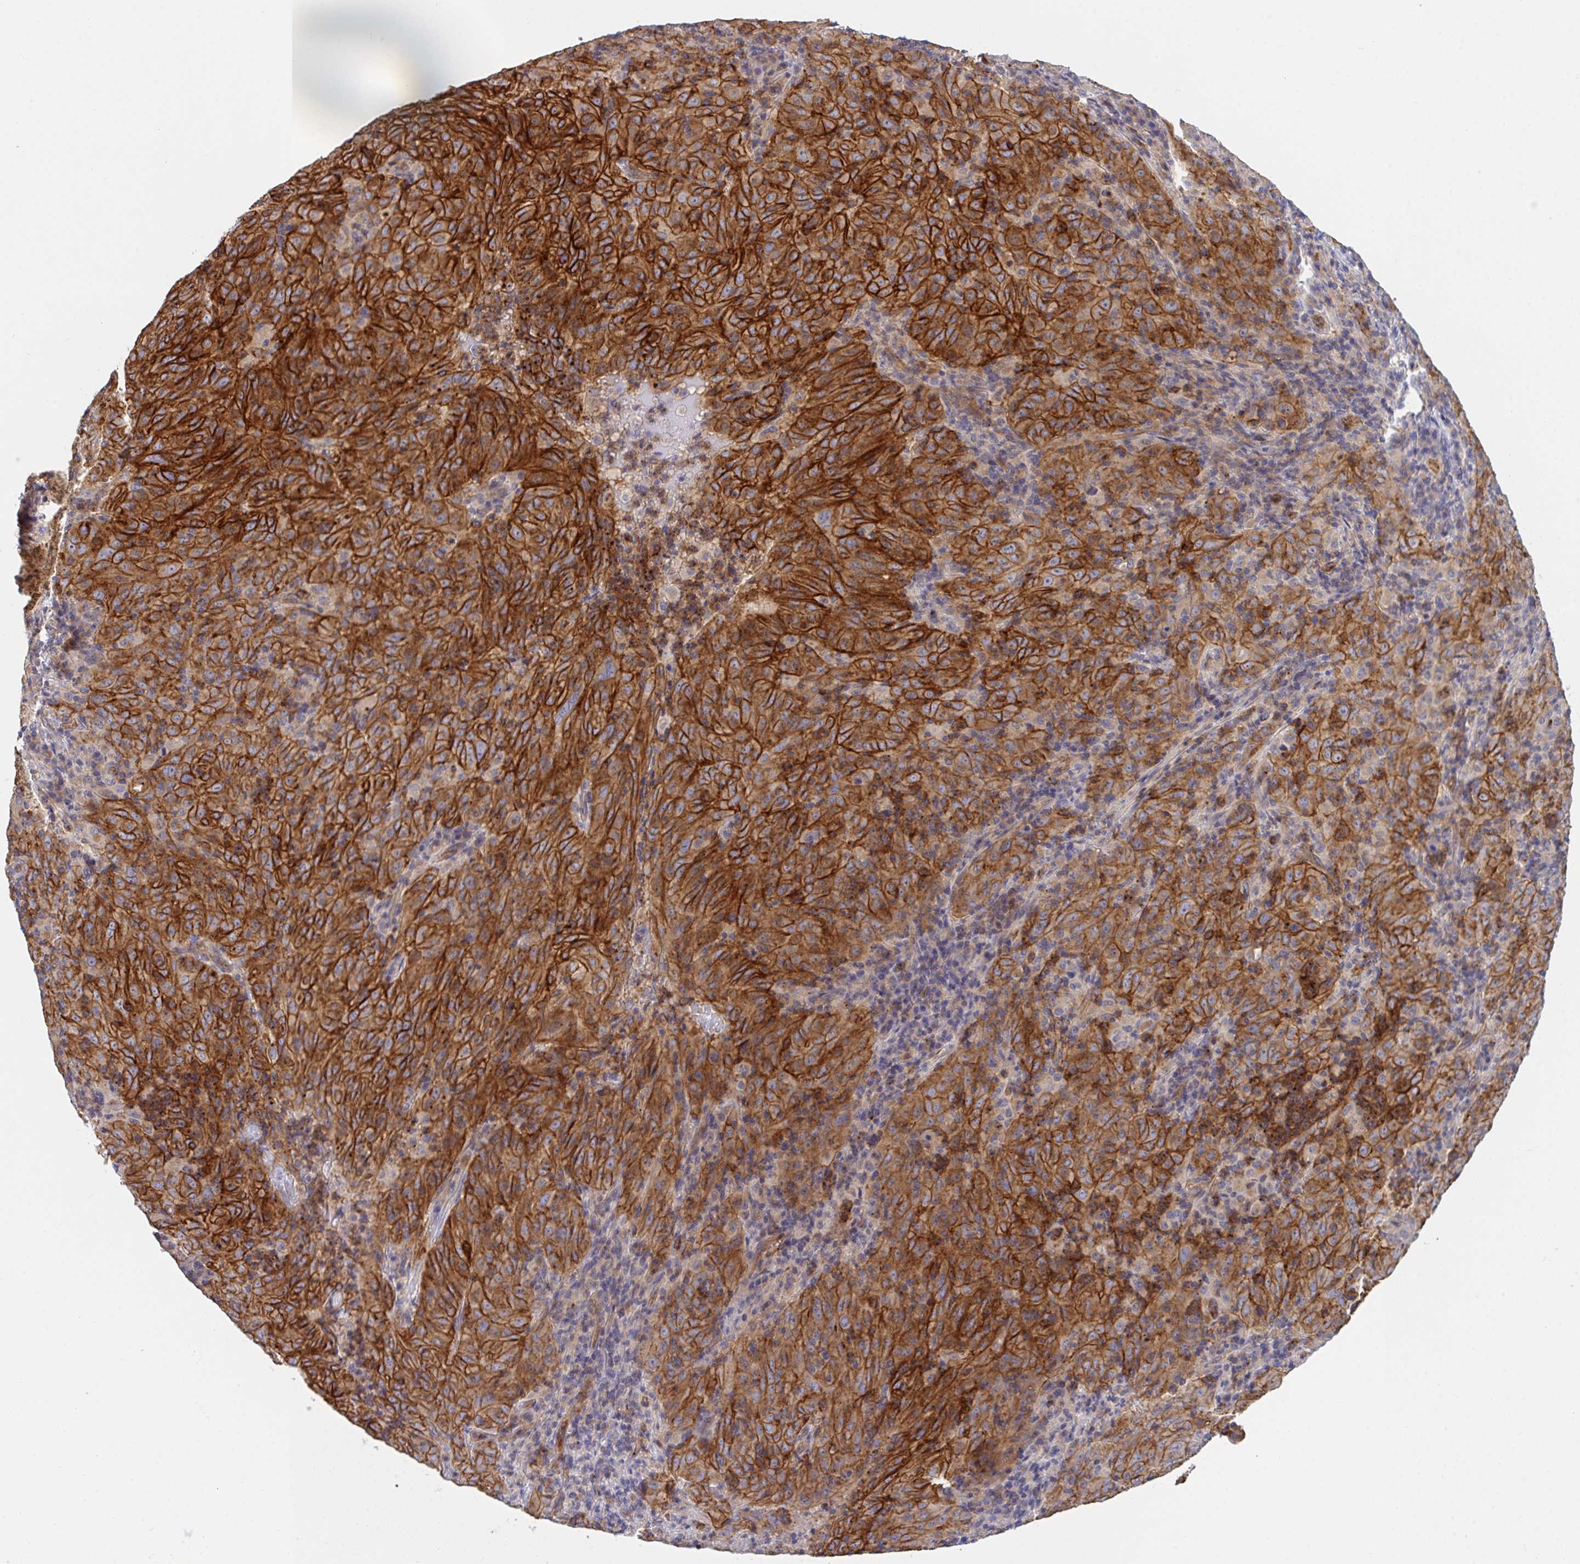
{"staining": {"intensity": "strong", "quantity": ">75%", "location": "cytoplasmic/membranous"}, "tissue": "pancreatic cancer", "cell_type": "Tumor cells", "image_type": "cancer", "snomed": [{"axis": "morphology", "description": "Adenocarcinoma, NOS"}, {"axis": "topography", "description": "Pancreas"}], "caption": "Pancreatic cancer (adenocarcinoma) tissue displays strong cytoplasmic/membranous positivity in about >75% of tumor cells, visualized by immunohistochemistry.", "gene": "C4orf36", "patient": {"sex": "male", "age": 63}}